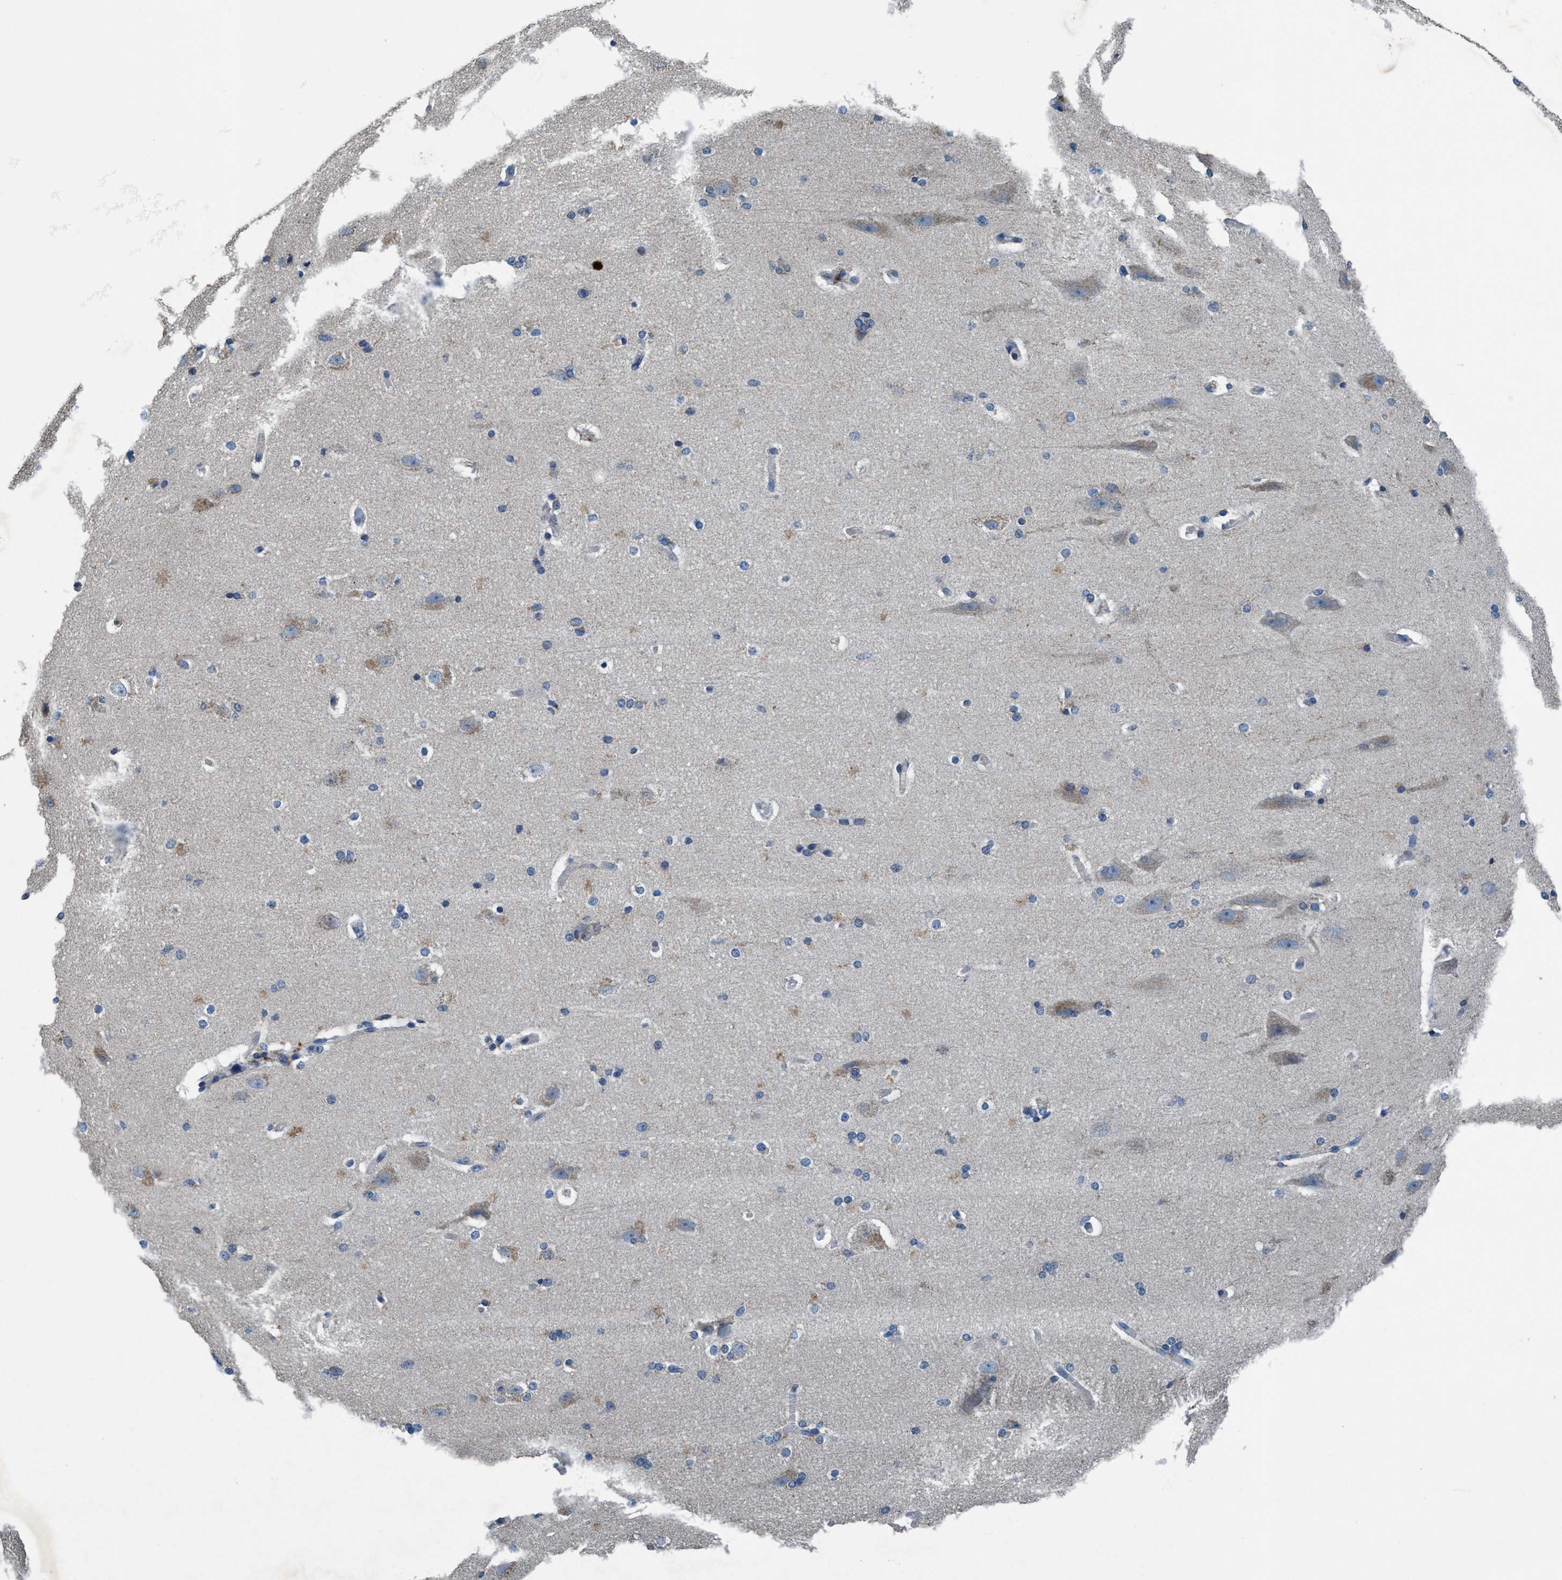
{"staining": {"intensity": "negative", "quantity": "none", "location": "none"}, "tissue": "cerebral cortex", "cell_type": "Endothelial cells", "image_type": "normal", "snomed": [{"axis": "morphology", "description": "Normal tissue, NOS"}, {"axis": "topography", "description": "Cerebral cortex"}, {"axis": "topography", "description": "Hippocampus"}], "caption": "The image shows no significant expression in endothelial cells of cerebral cortex. (DAB IHC with hematoxylin counter stain).", "gene": "ANKFN1", "patient": {"sex": "female", "age": 19}}